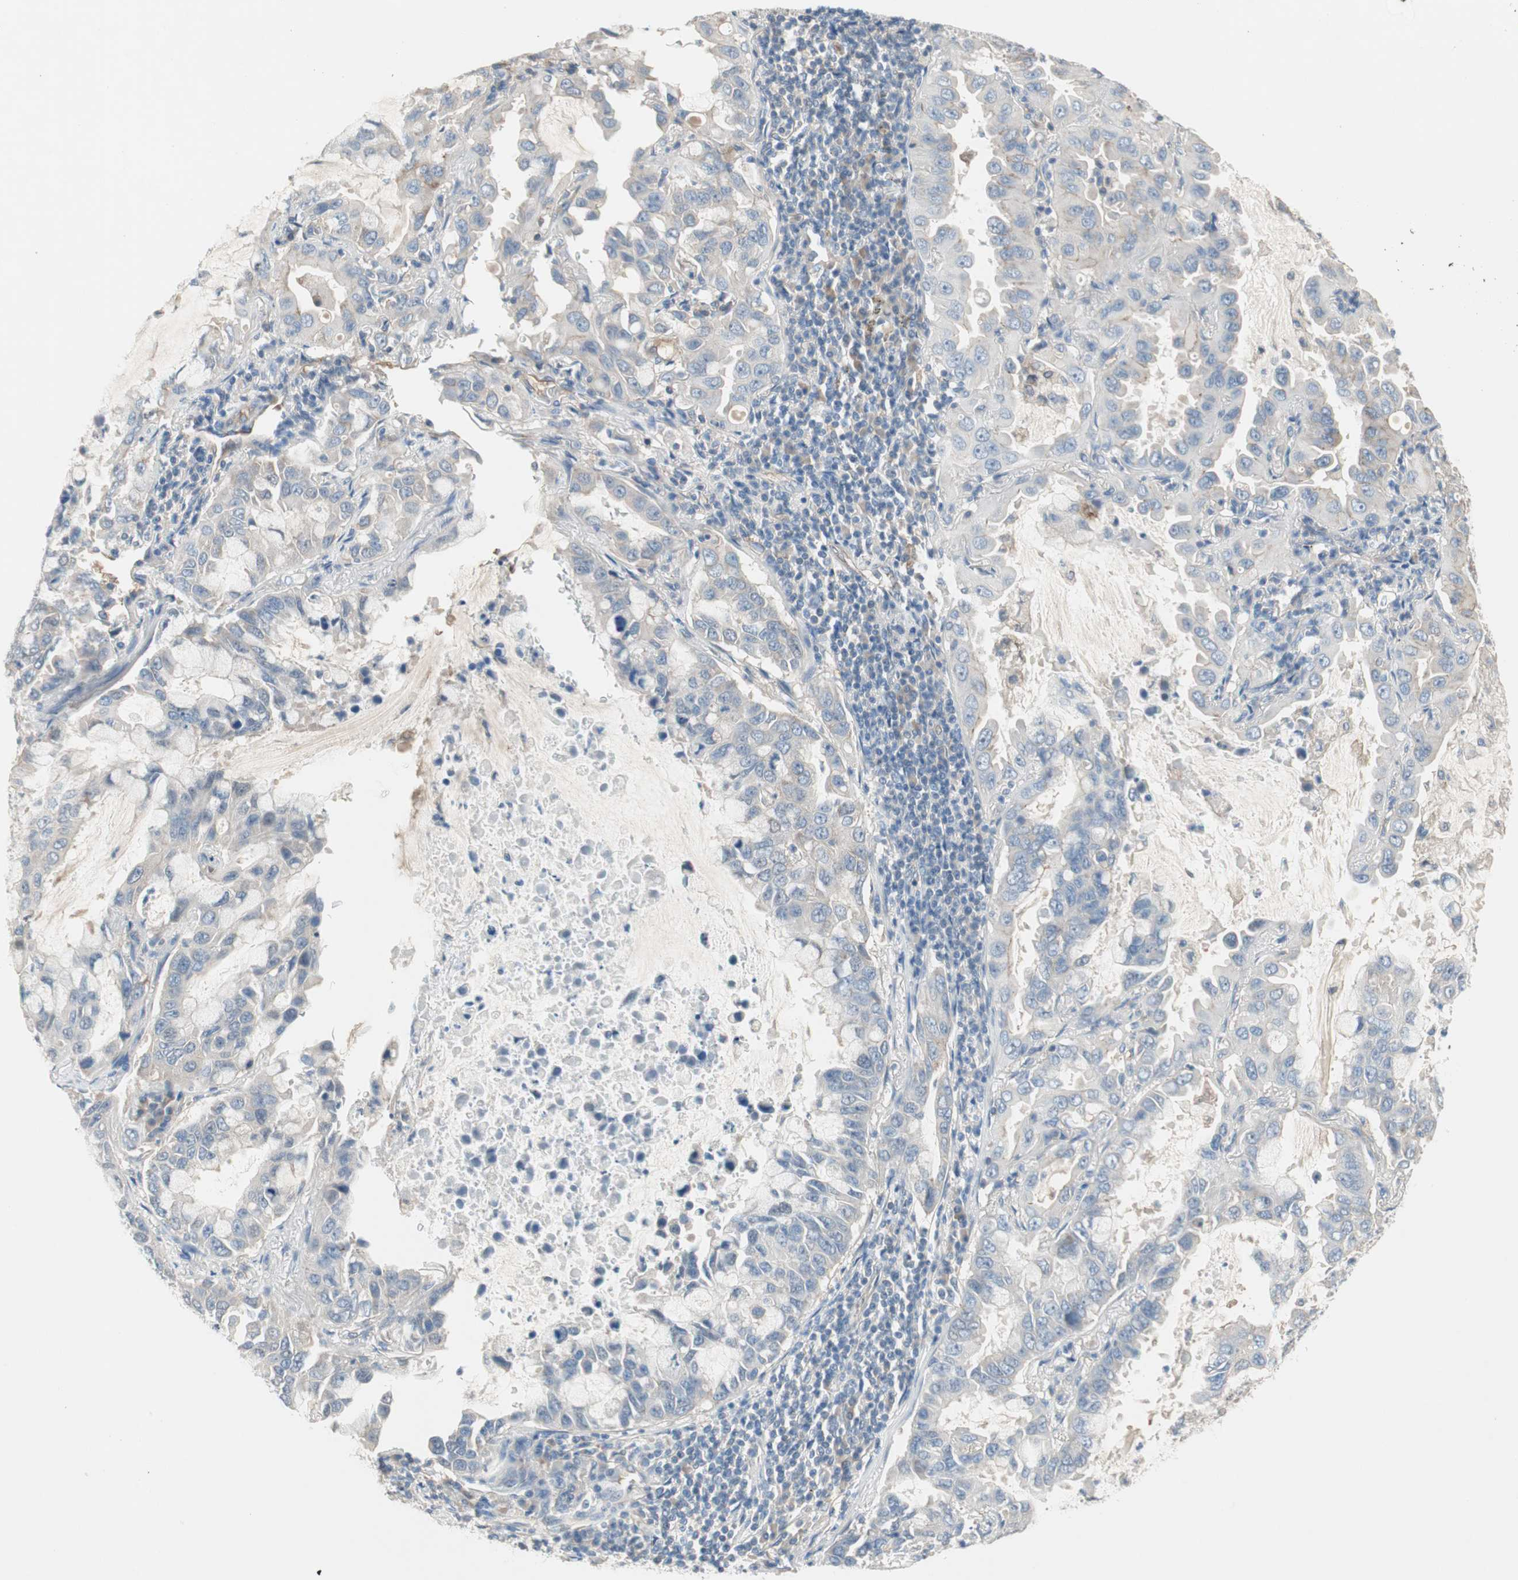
{"staining": {"intensity": "weak", "quantity": "<25%", "location": "cytoplasmic/membranous"}, "tissue": "lung cancer", "cell_type": "Tumor cells", "image_type": "cancer", "snomed": [{"axis": "morphology", "description": "Adenocarcinoma, NOS"}, {"axis": "topography", "description": "Lung"}], "caption": "An image of human lung cancer is negative for staining in tumor cells. Nuclei are stained in blue.", "gene": "GLUL", "patient": {"sex": "male", "age": 64}}